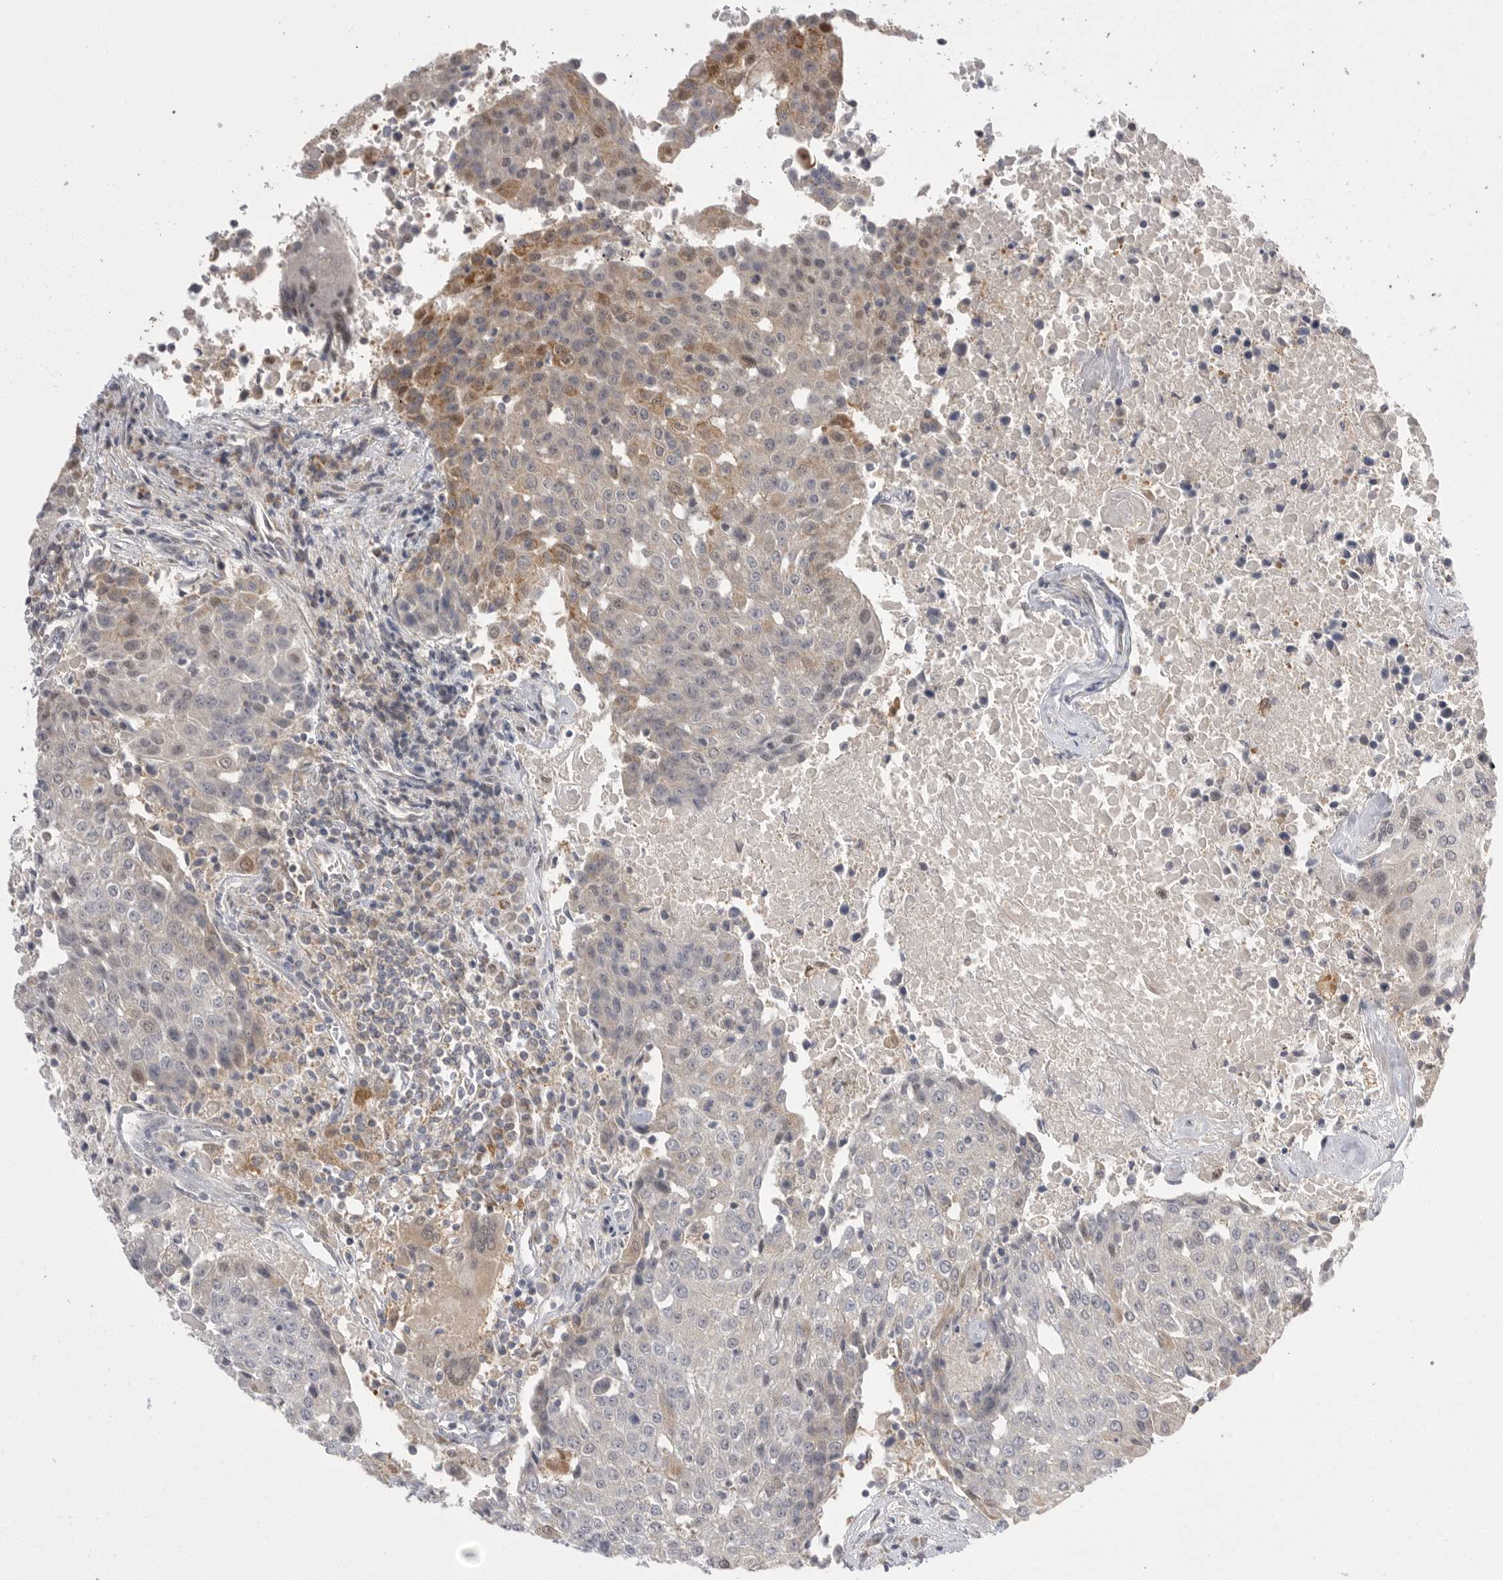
{"staining": {"intensity": "moderate", "quantity": "<25%", "location": "cytoplasmic/membranous"}, "tissue": "urothelial cancer", "cell_type": "Tumor cells", "image_type": "cancer", "snomed": [{"axis": "morphology", "description": "Urothelial carcinoma, High grade"}, {"axis": "topography", "description": "Urinary bladder"}], "caption": "Protein expression analysis of human urothelial carcinoma (high-grade) reveals moderate cytoplasmic/membranous expression in approximately <25% of tumor cells. Nuclei are stained in blue.", "gene": "KYAT3", "patient": {"sex": "female", "age": 85}}